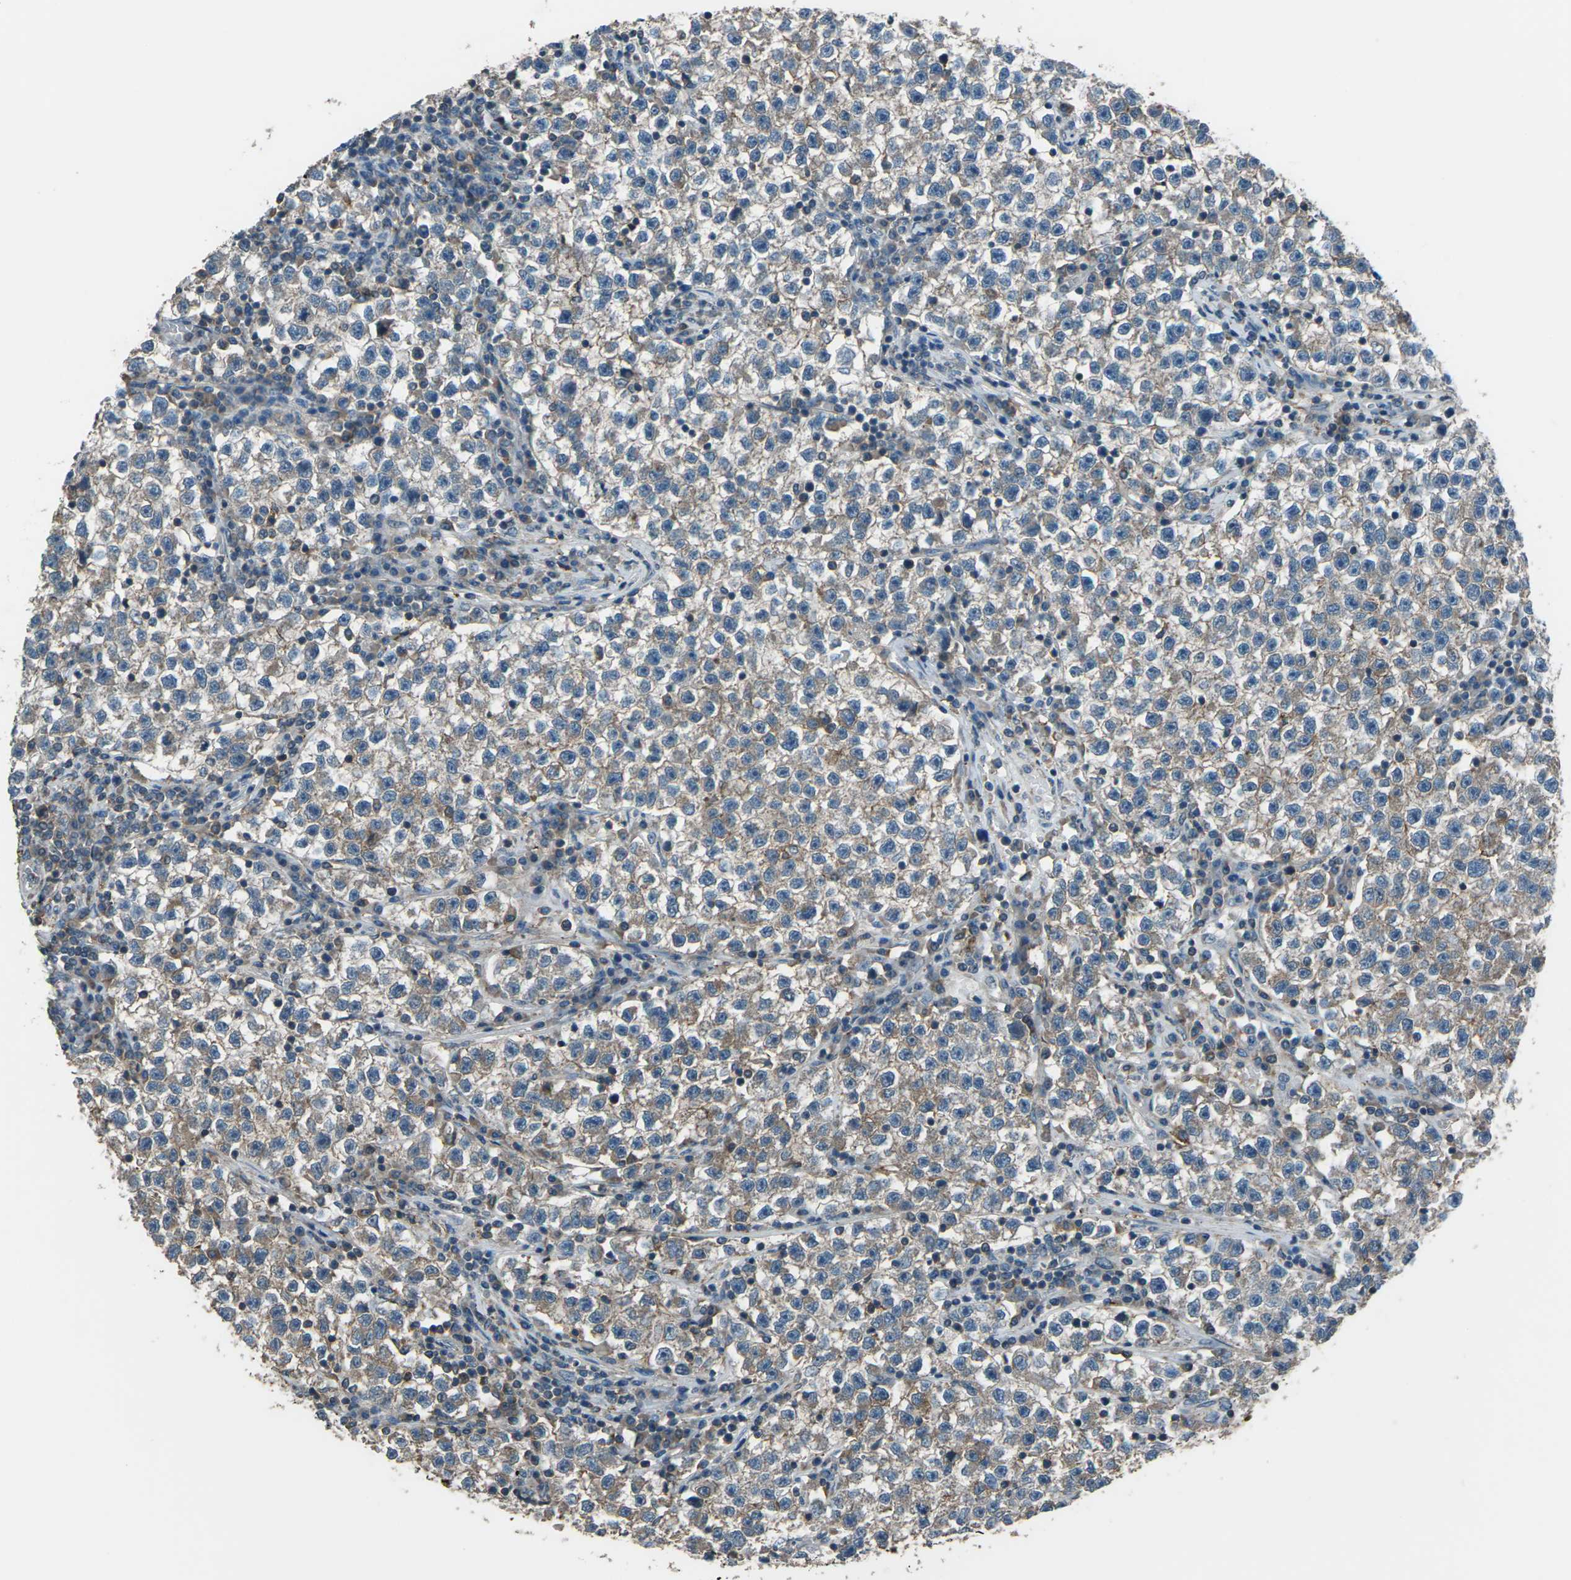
{"staining": {"intensity": "weak", "quantity": ">75%", "location": "cytoplasmic/membranous"}, "tissue": "testis cancer", "cell_type": "Tumor cells", "image_type": "cancer", "snomed": [{"axis": "morphology", "description": "Seminoma, NOS"}, {"axis": "topography", "description": "Testis"}], "caption": "This is an image of immunohistochemistry staining of testis seminoma, which shows weak positivity in the cytoplasmic/membranous of tumor cells.", "gene": "CMTM4", "patient": {"sex": "male", "age": 22}}